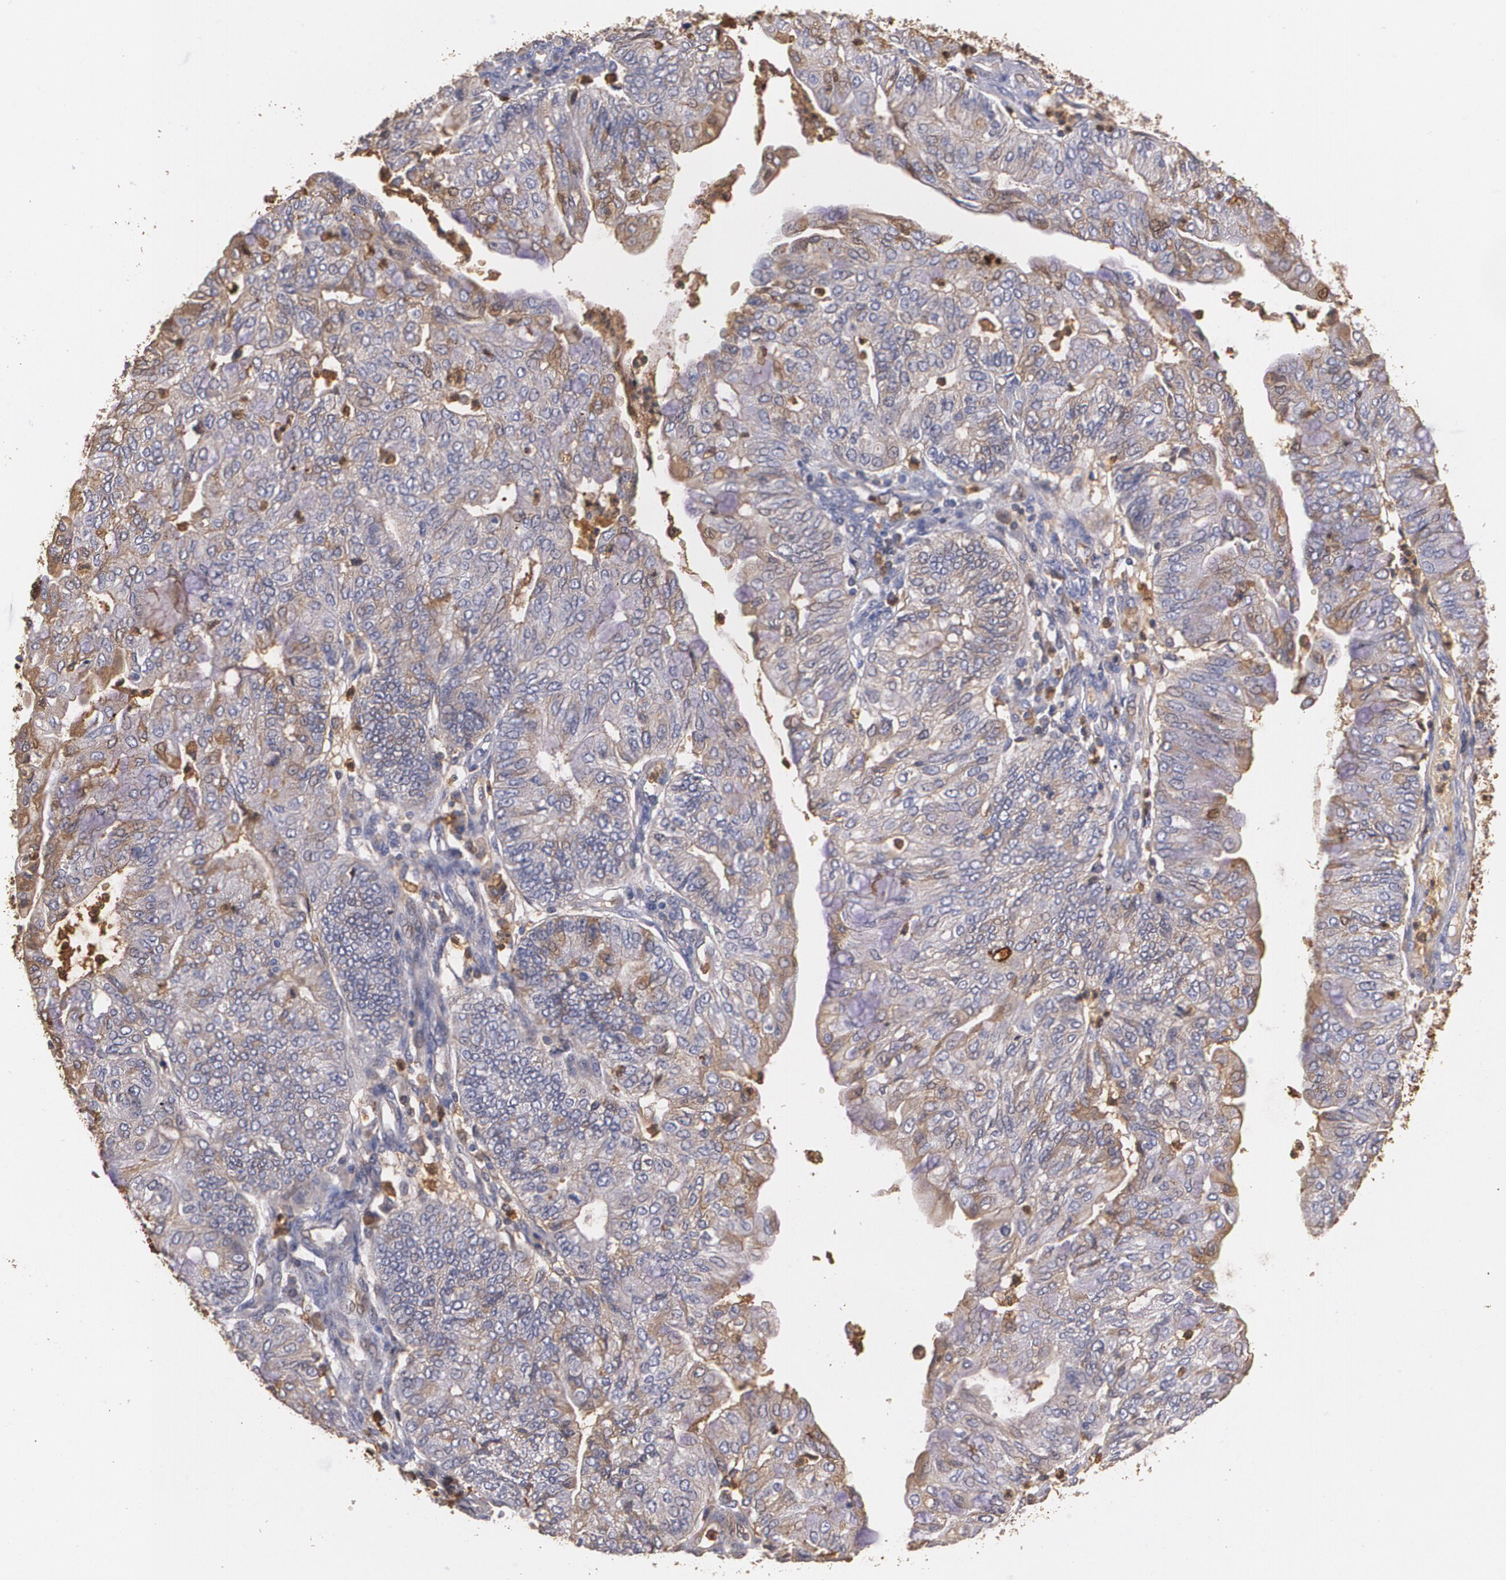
{"staining": {"intensity": "moderate", "quantity": "25%-75%", "location": "cytoplasmic/membranous"}, "tissue": "endometrial cancer", "cell_type": "Tumor cells", "image_type": "cancer", "snomed": [{"axis": "morphology", "description": "Adenocarcinoma, NOS"}, {"axis": "topography", "description": "Endometrium"}], "caption": "Immunohistochemical staining of human adenocarcinoma (endometrial) exhibits medium levels of moderate cytoplasmic/membranous staining in about 25%-75% of tumor cells. The staining was performed using DAB (3,3'-diaminobenzidine), with brown indicating positive protein expression. Nuclei are stained blue with hematoxylin.", "gene": "PTS", "patient": {"sex": "female", "age": 59}}